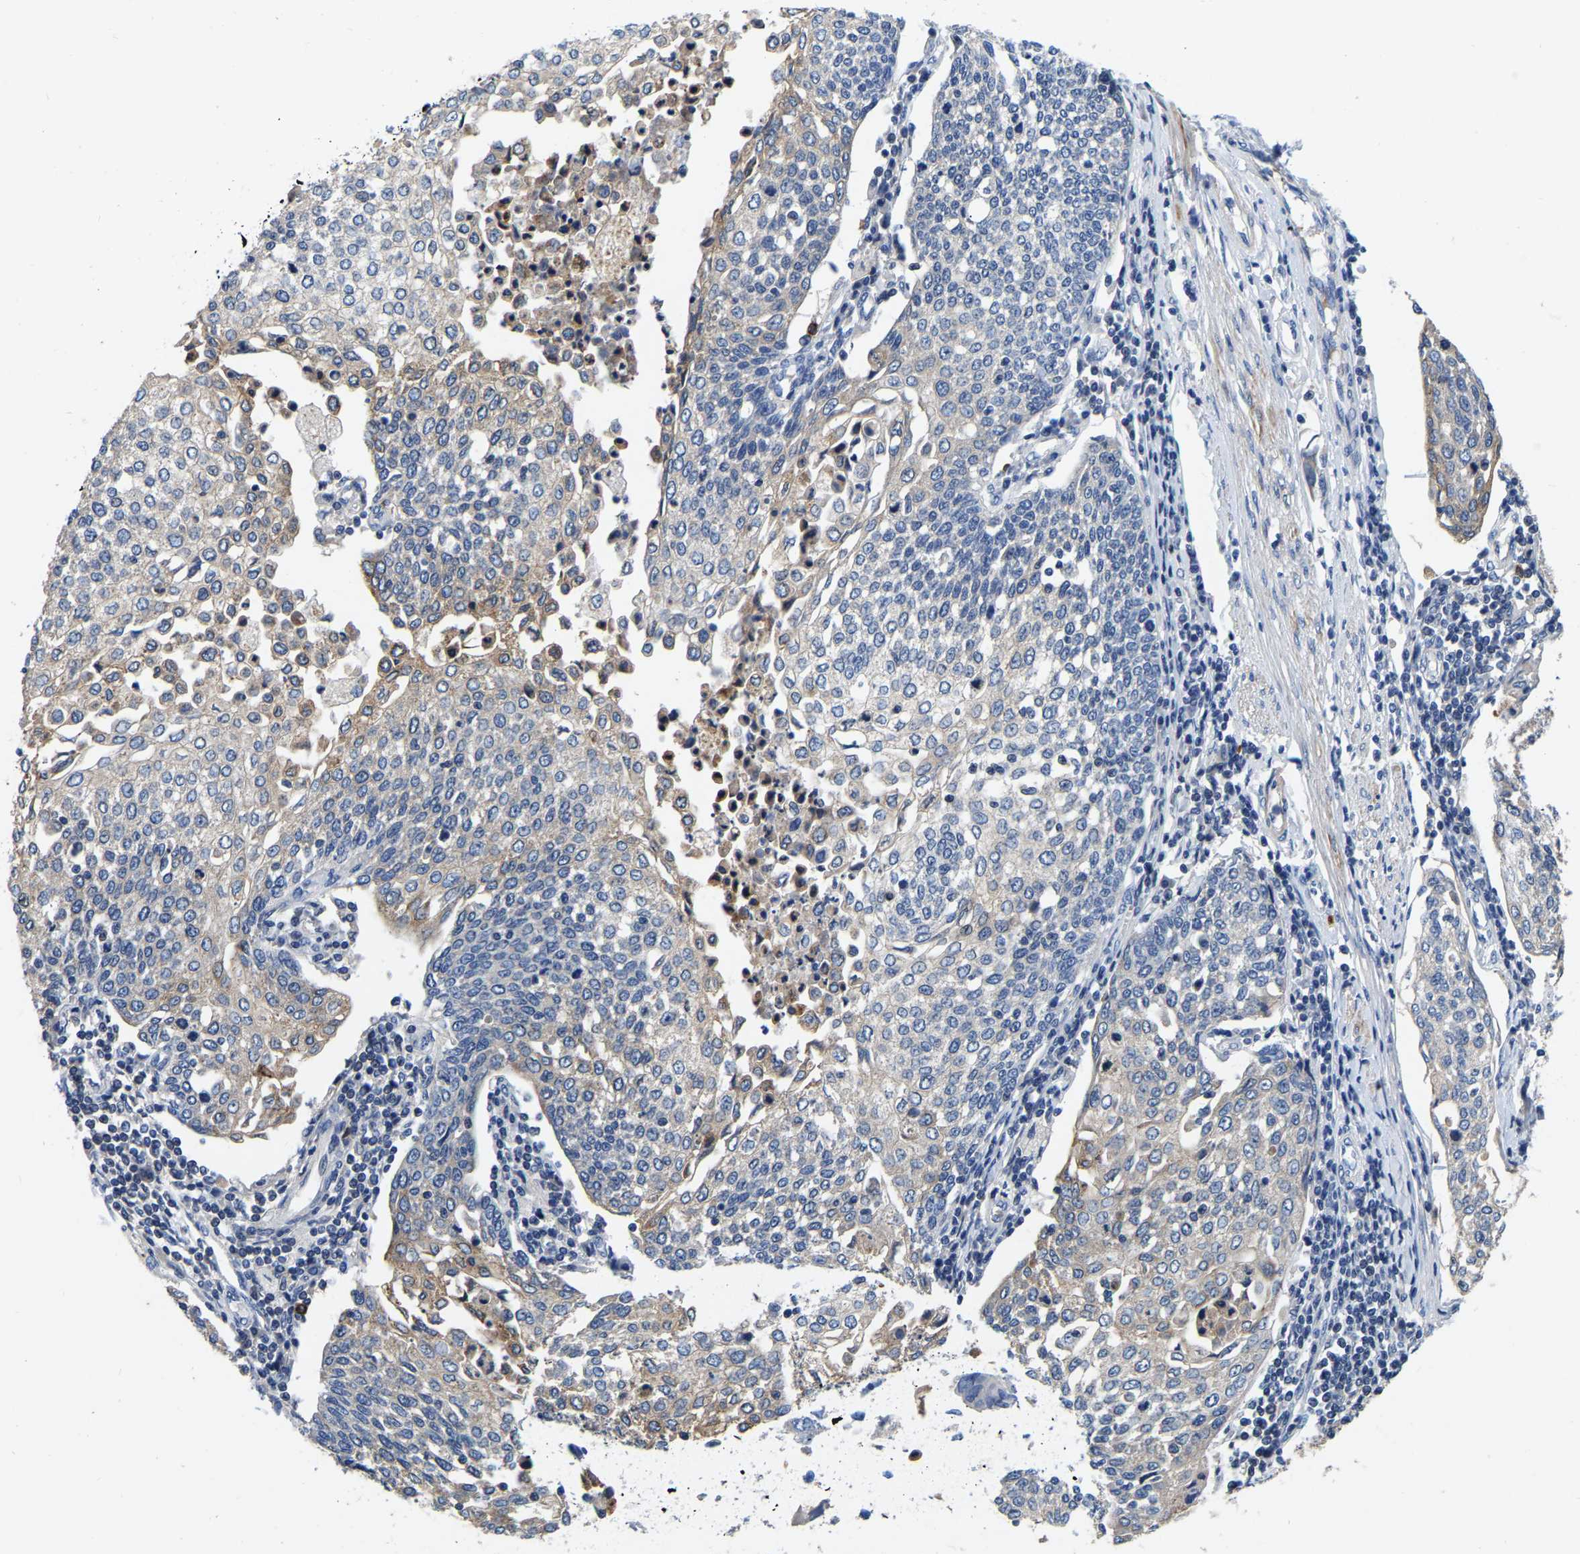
{"staining": {"intensity": "weak", "quantity": "<25%", "location": "cytoplasmic/membranous"}, "tissue": "cervical cancer", "cell_type": "Tumor cells", "image_type": "cancer", "snomed": [{"axis": "morphology", "description": "Squamous cell carcinoma, NOS"}, {"axis": "topography", "description": "Cervix"}], "caption": "Immunohistochemistry (IHC) photomicrograph of cervical cancer (squamous cell carcinoma) stained for a protein (brown), which reveals no staining in tumor cells. The staining was performed using DAB (3,3'-diaminobenzidine) to visualize the protein expression in brown, while the nuclei were stained in blue with hematoxylin (Magnification: 20x).", "gene": "RAB27B", "patient": {"sex": "female", "age": 34}}